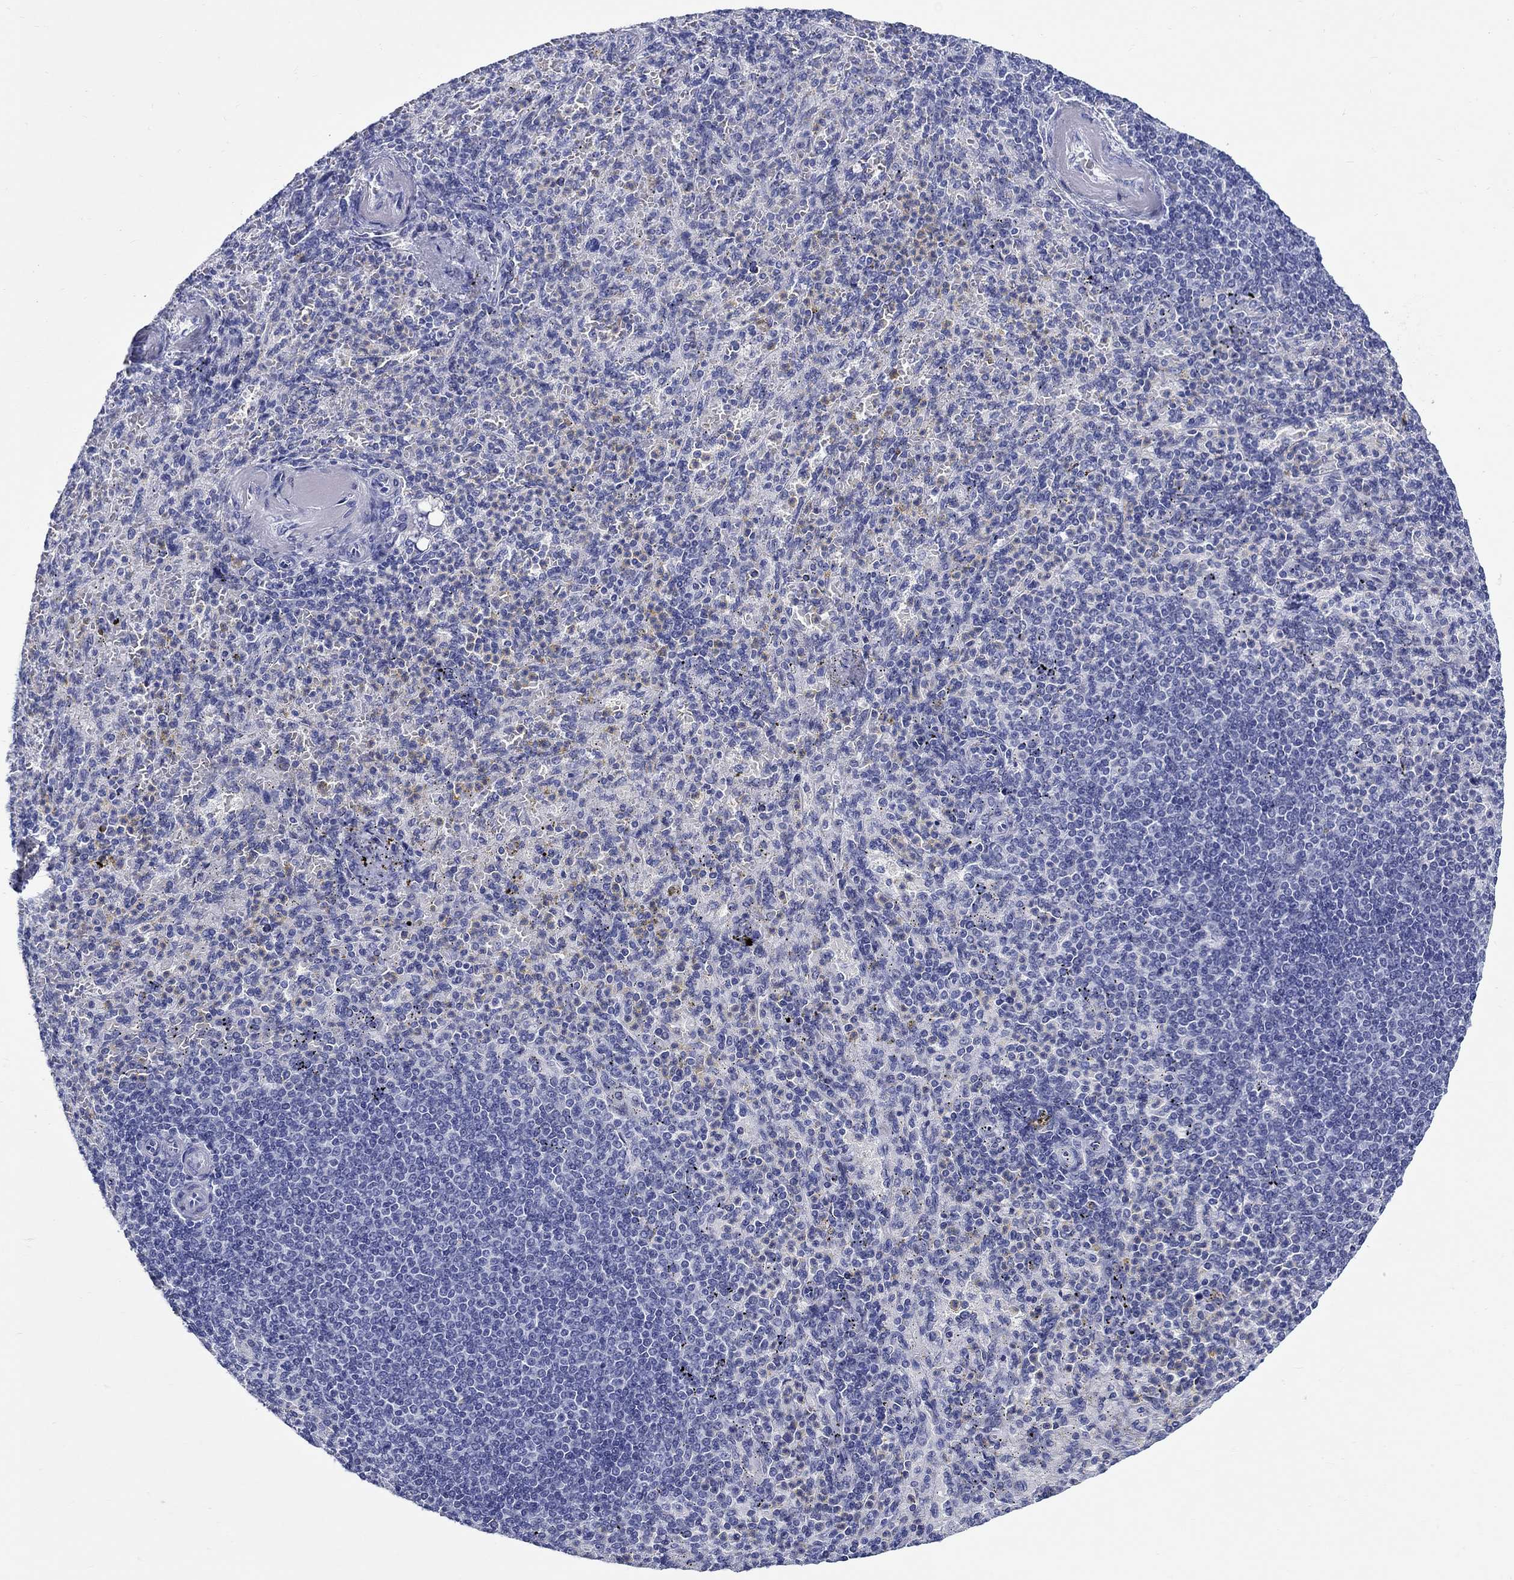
{"staining": {"intensity": "negative", "quantity": "none", "location": "none"}, "tissue": "spleen", "cell_type": "Cells in red pulp", "image_type": "normal", "snomed": [{"axis": "morphology", "description": "Normal tissue, NOS"}, {"axis": "topography", "description": "Spleen"}], "caption": "Human spleen stained for a protein using immunohistochemistry (IHC) exhibits no positivity in cells in red pulp.", "gene": "CRYGS", "patient": {"sex": "female", "age": 74}}